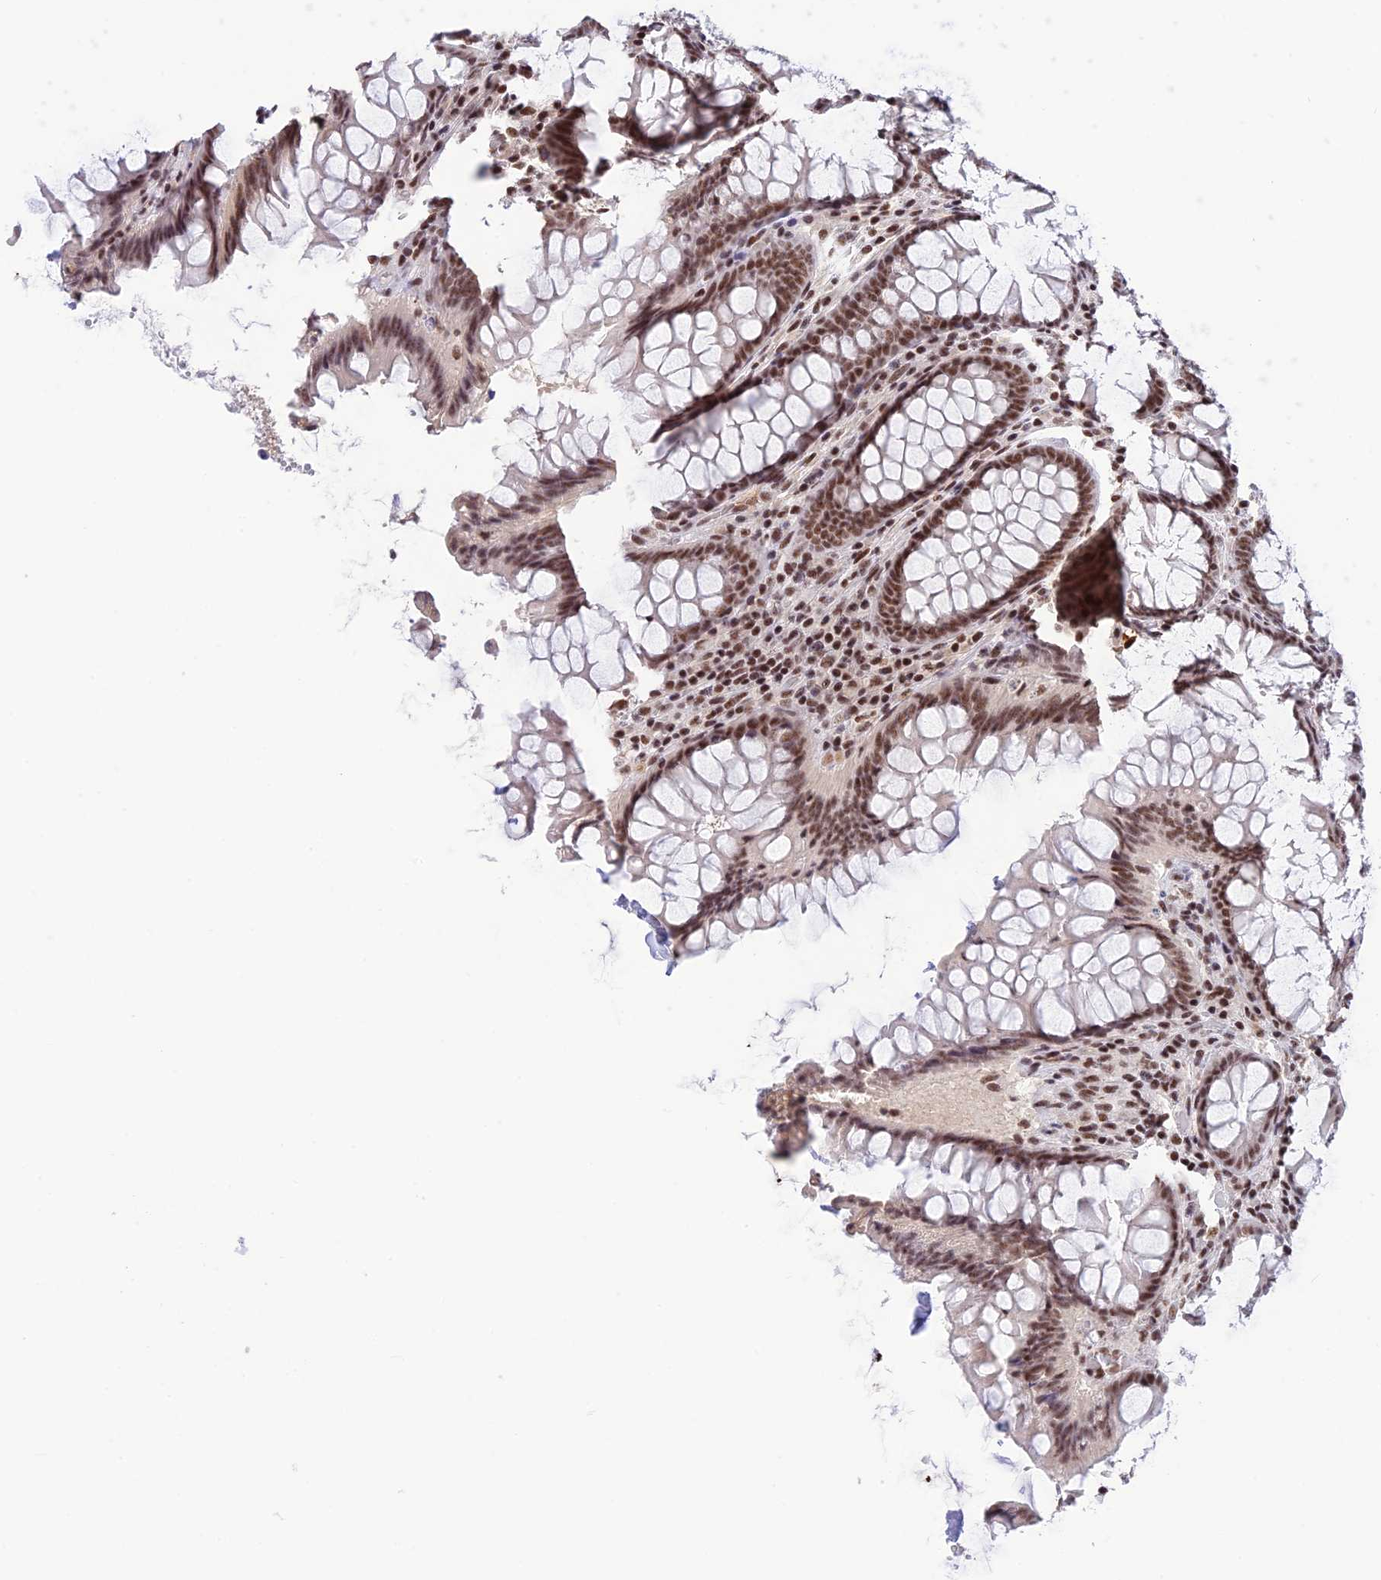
{"staining": {"intensity": "moderate", "quantity": ">75%", "location": "nuclear"}, "tissue": "colon", "cell_type": "Endothelial cells", "image_type": "normal", "snomed": [{"axis": "morphology", "description": "Normal tissue, NOS"}, {"axis": "topography", "description": "Colon"}], "caption": "A brown stain highlights moderate nuclear expression of a protein in endothelial cells of unremarkable colon.", "gene": "THAP11", "patient": {"sex": "female", "age": 79}}